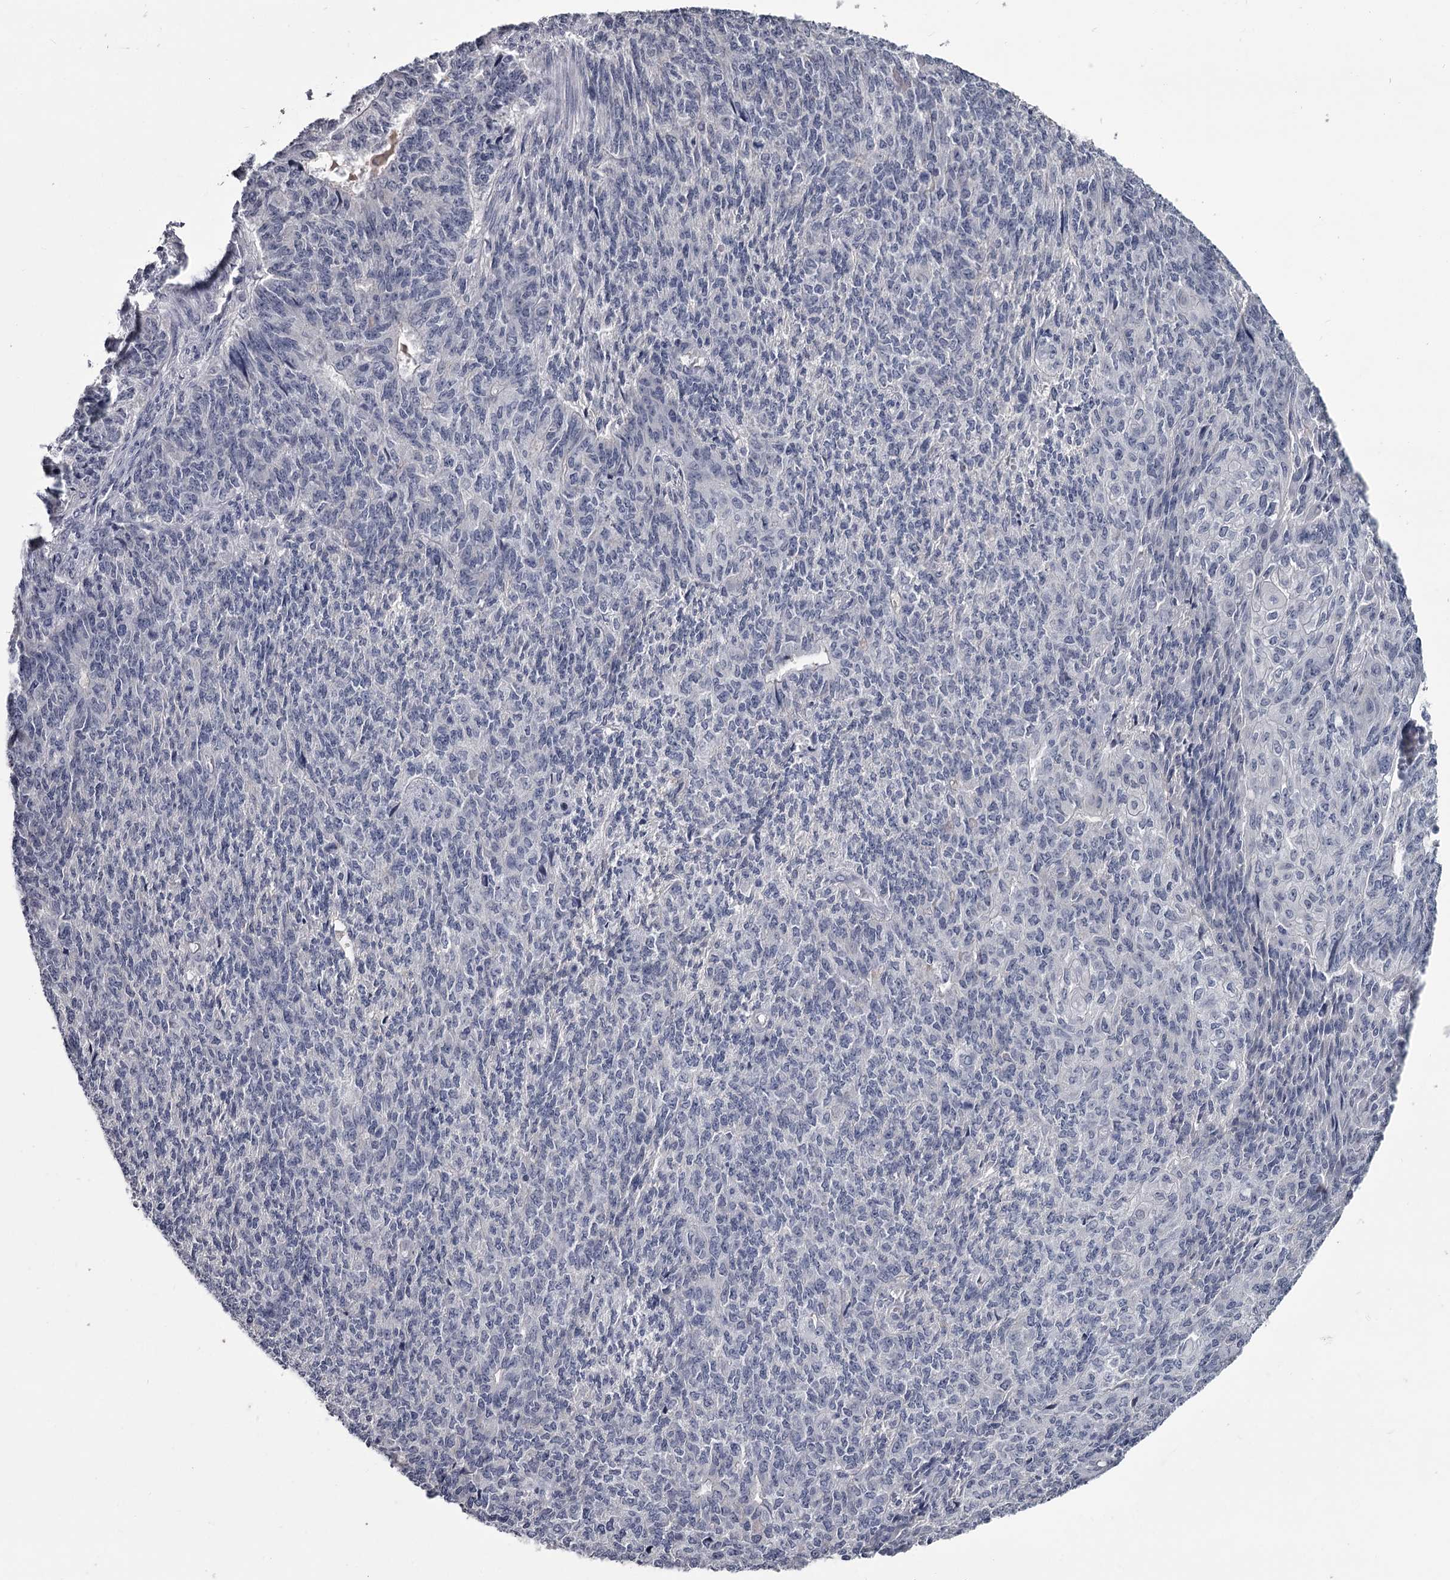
{"staining": {"intensity": "negative", "quantity": "none", "location": "none"}, "tissue": "endometrial cancer", "cell_type": "Tumor cells", "image_type": "cancer", "snomed": [{"axis": "morphology", "description": "Adenocarcinoma, NOS"}, {"axis": "topography", "description": "Endometrium"}], "caption": "Immunohistochemistry of endometrial cancer (adenocarcinoma) shows no expression in tumor cells.", "gene": "DAO", "patient": {"sex": "female", "age": 32}}